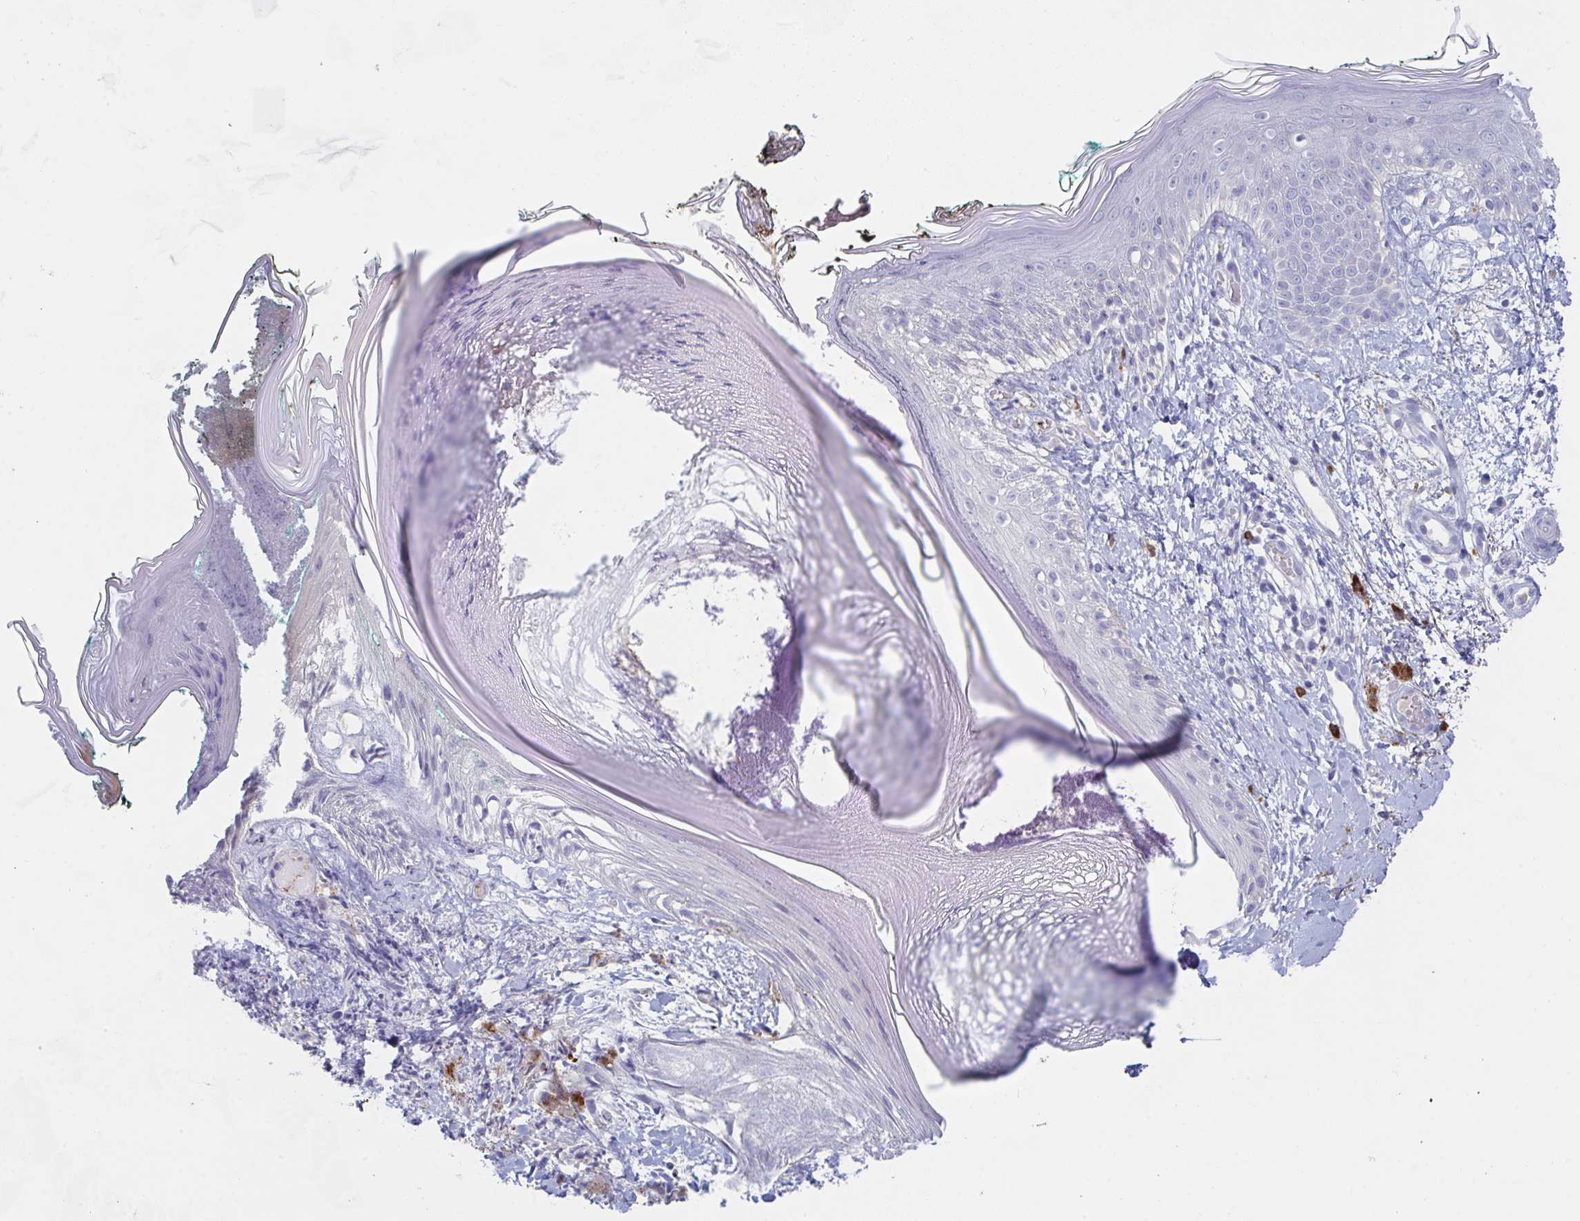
{"staining": {"intensity": "negative", "quantity": "none", "location": "none"}, "tissue": "skin", "cell_type": "Fibroblasts", "image_type": "normal", "snomed": [{"axis": "morphology", "description": "Normal tissue, NOS"}, {"axis": "topography", "description": "Skin"}], "caption": "Immunohistochemistry (IHC) image of unremarkable skin stained for a protein (brown), which shows no positivity in fibroblasts.", "gene": "KCNK5", "patient": {"sex": "female", "age": 34}}